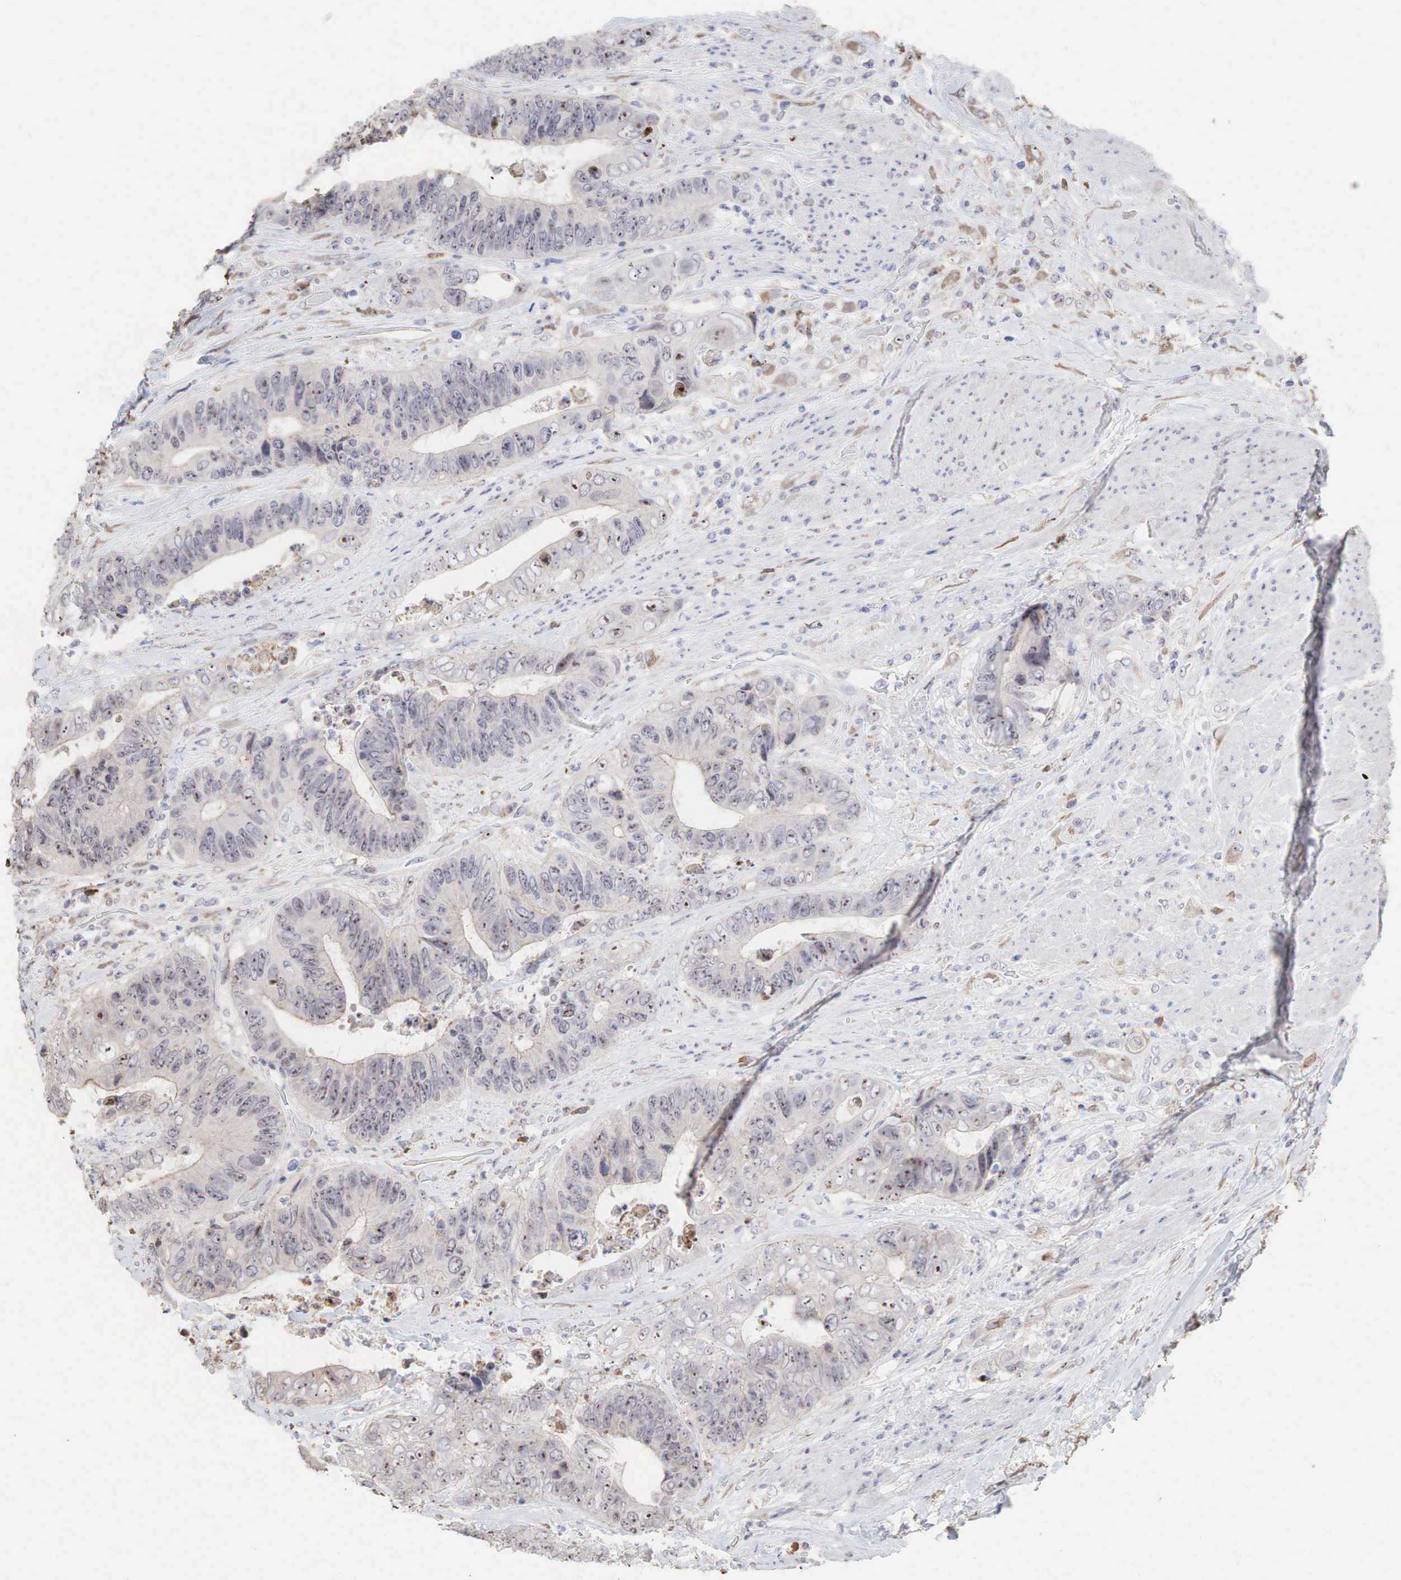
{"staining": {"intensity": "strong", "quantity": "25%-75%", "location": "nuclear"}, "tissue": "colorectal cancer", "cell_type": "Tumor cells", "image_type": "cancer", "snomed": [{"axis": "morphology", "description": "Adenocarcinoma, NOS"}, {"axis": "topography", "description": "Rectum"}], "caption": "About 25%-75% of tumor cells in colorectal cancer (adenocarcinoma) show strong nuclear protein staining as visualized by brown immunohistochemical staining.", "gene": "DKC1", "patient": {"sex": "female", "age": 65}}